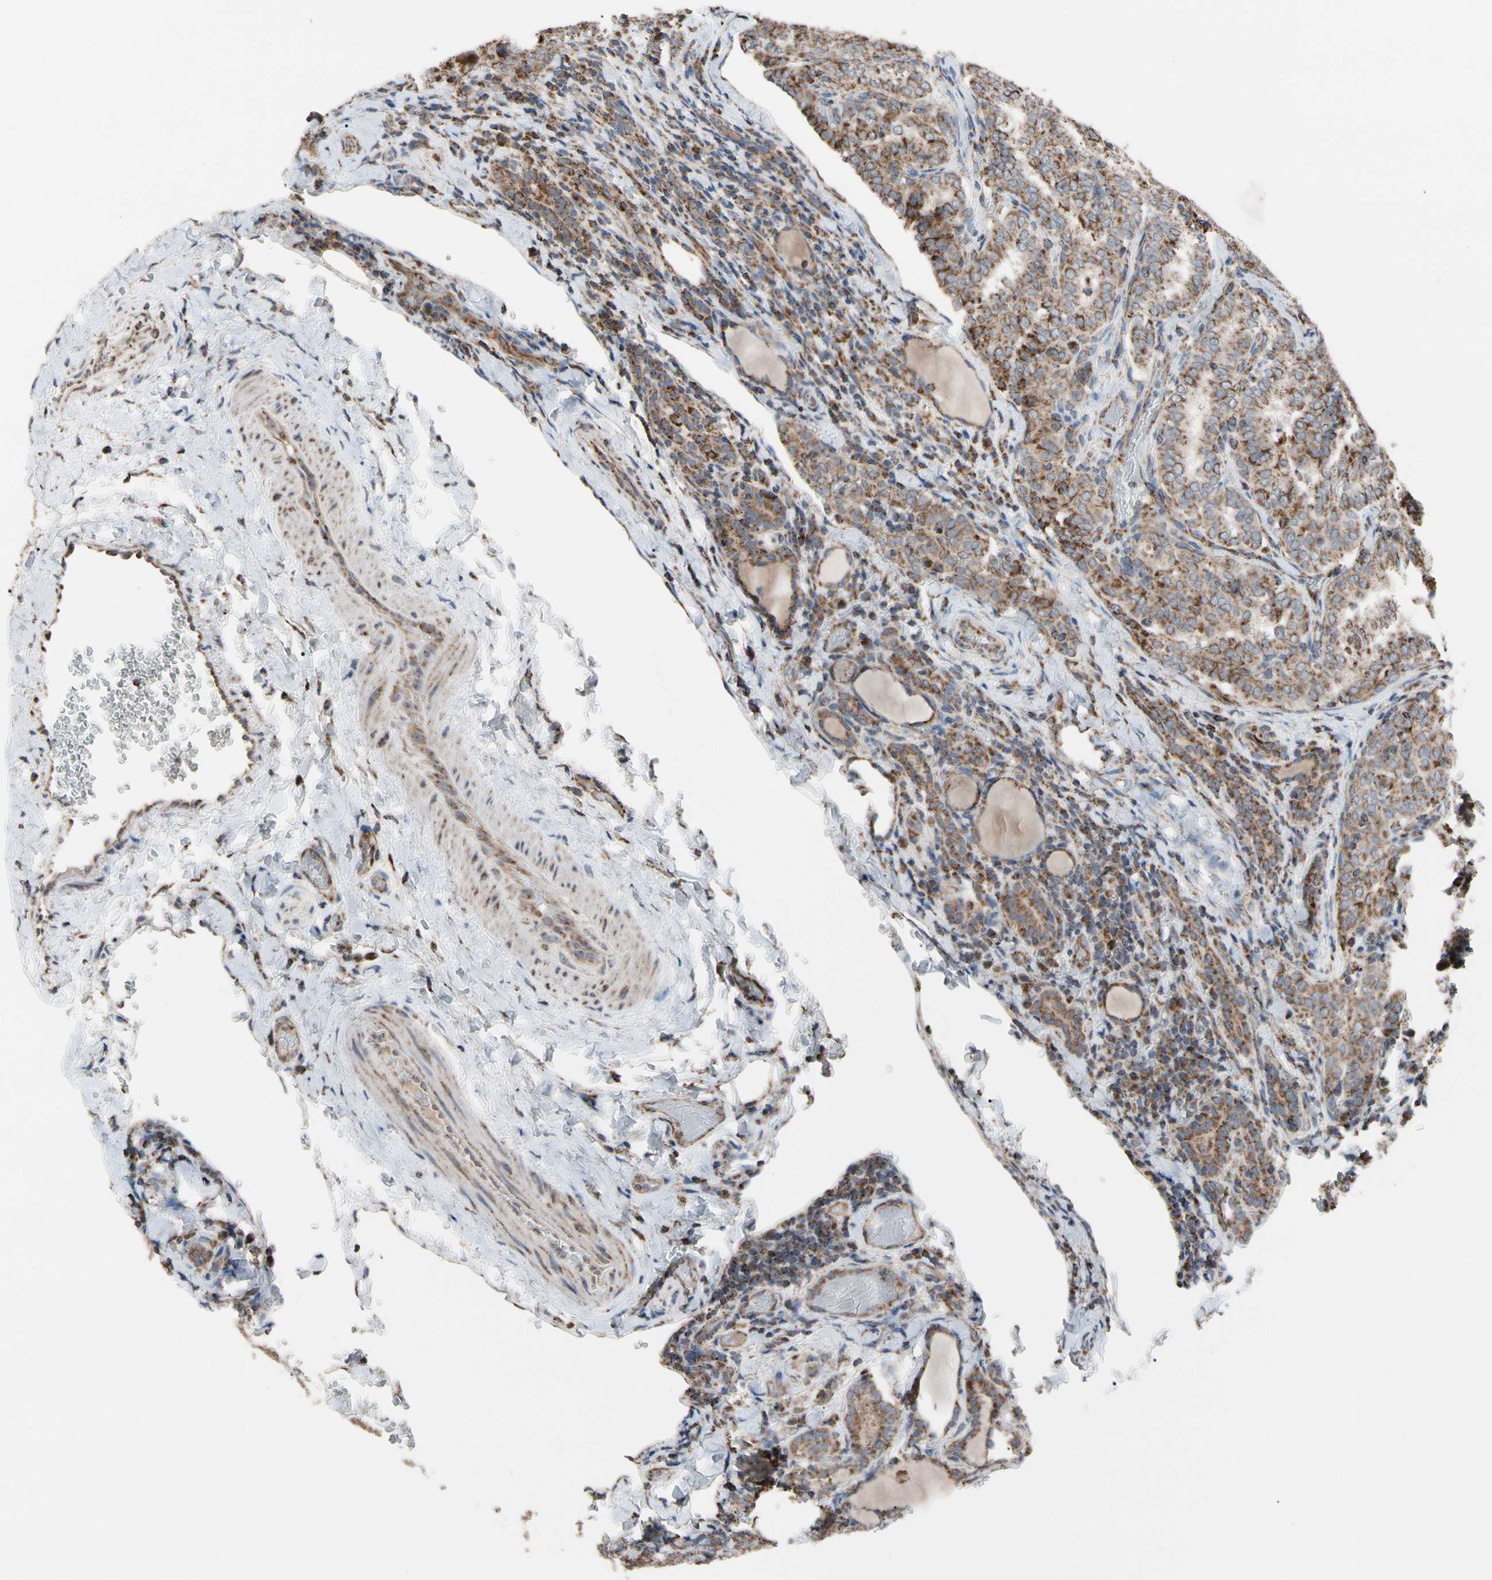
{"staining": {"intensity": "strong", "quantity": ">75%", "location": "cytoplasmic/membranous"}, "tissue": "thyroid cancer", "cell_type": "Tumor cells", "image_type": "cancer", "snomed": [{"axis": "morphology", "description": "Normal tissue, NOS"}, {"axis": "morphology", "description": "Papillary adenocarcinoma, NOS"}, {"axis": "topography", "description": "Thyroid gland"}], "caption": "IHC histopathology image of neoplastic tissue: human thyroid papillary adenocarcinoma stained using immunohistochemistry (IHC) shows high levels of strong protein expression localized specifically in the cytoplasmic/membranous of tumor cells, appearing as a cytoplasmic/membranous brown color.", "gene": "FAM110B", "patient": {"sex": "female", "age": 30}}